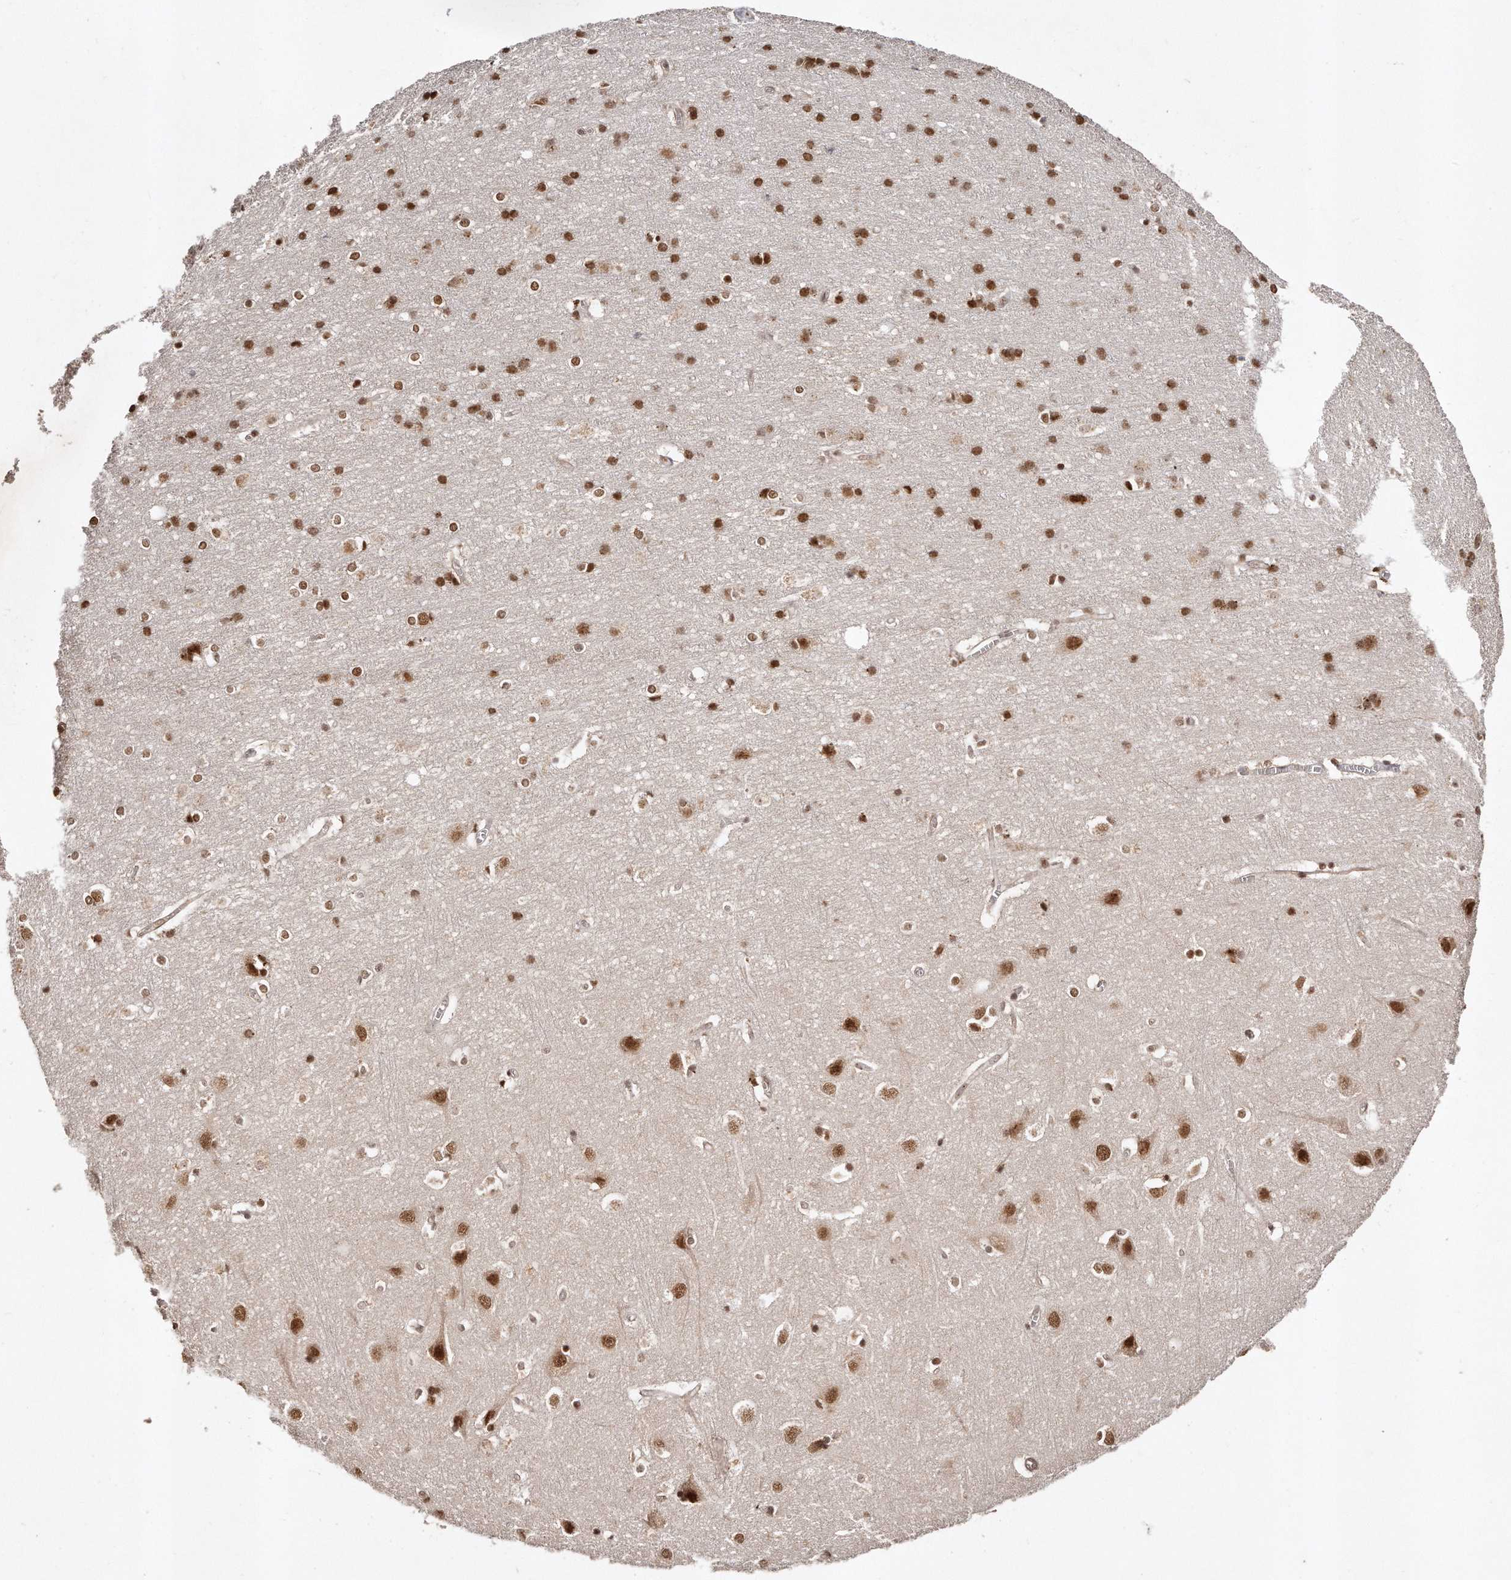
{"staining": {"intensity": "moderate", "quantity": "25%-75%", "location": "cytoplasmic/membranous"}, "tissue": "cerebral cortex", "cell_type": "Endothelial cells", "image_type": "normal", "snomed": [{"axis": "morphology", "description": "Normal tissue, NOS"}, {"axis": "topography", "description": "Cerebral cortex"}], "caption": "Immunohistochemistry staining of normal cerebral cortex, which demonstrates medium levels of moderate cytoplasmic/membranous positivity in approximately 25%-75% of endothelial cells indicating moderate cytoplasmic/membranous protein positivity. The staining was performed using DAB (3,3'-diaminobenzidine) (brown) for protein detection and nuclei were counterstained in hematoxylin (blue).", "gene": "SOX4", "patient": {"sex": "male", "age": 54}}